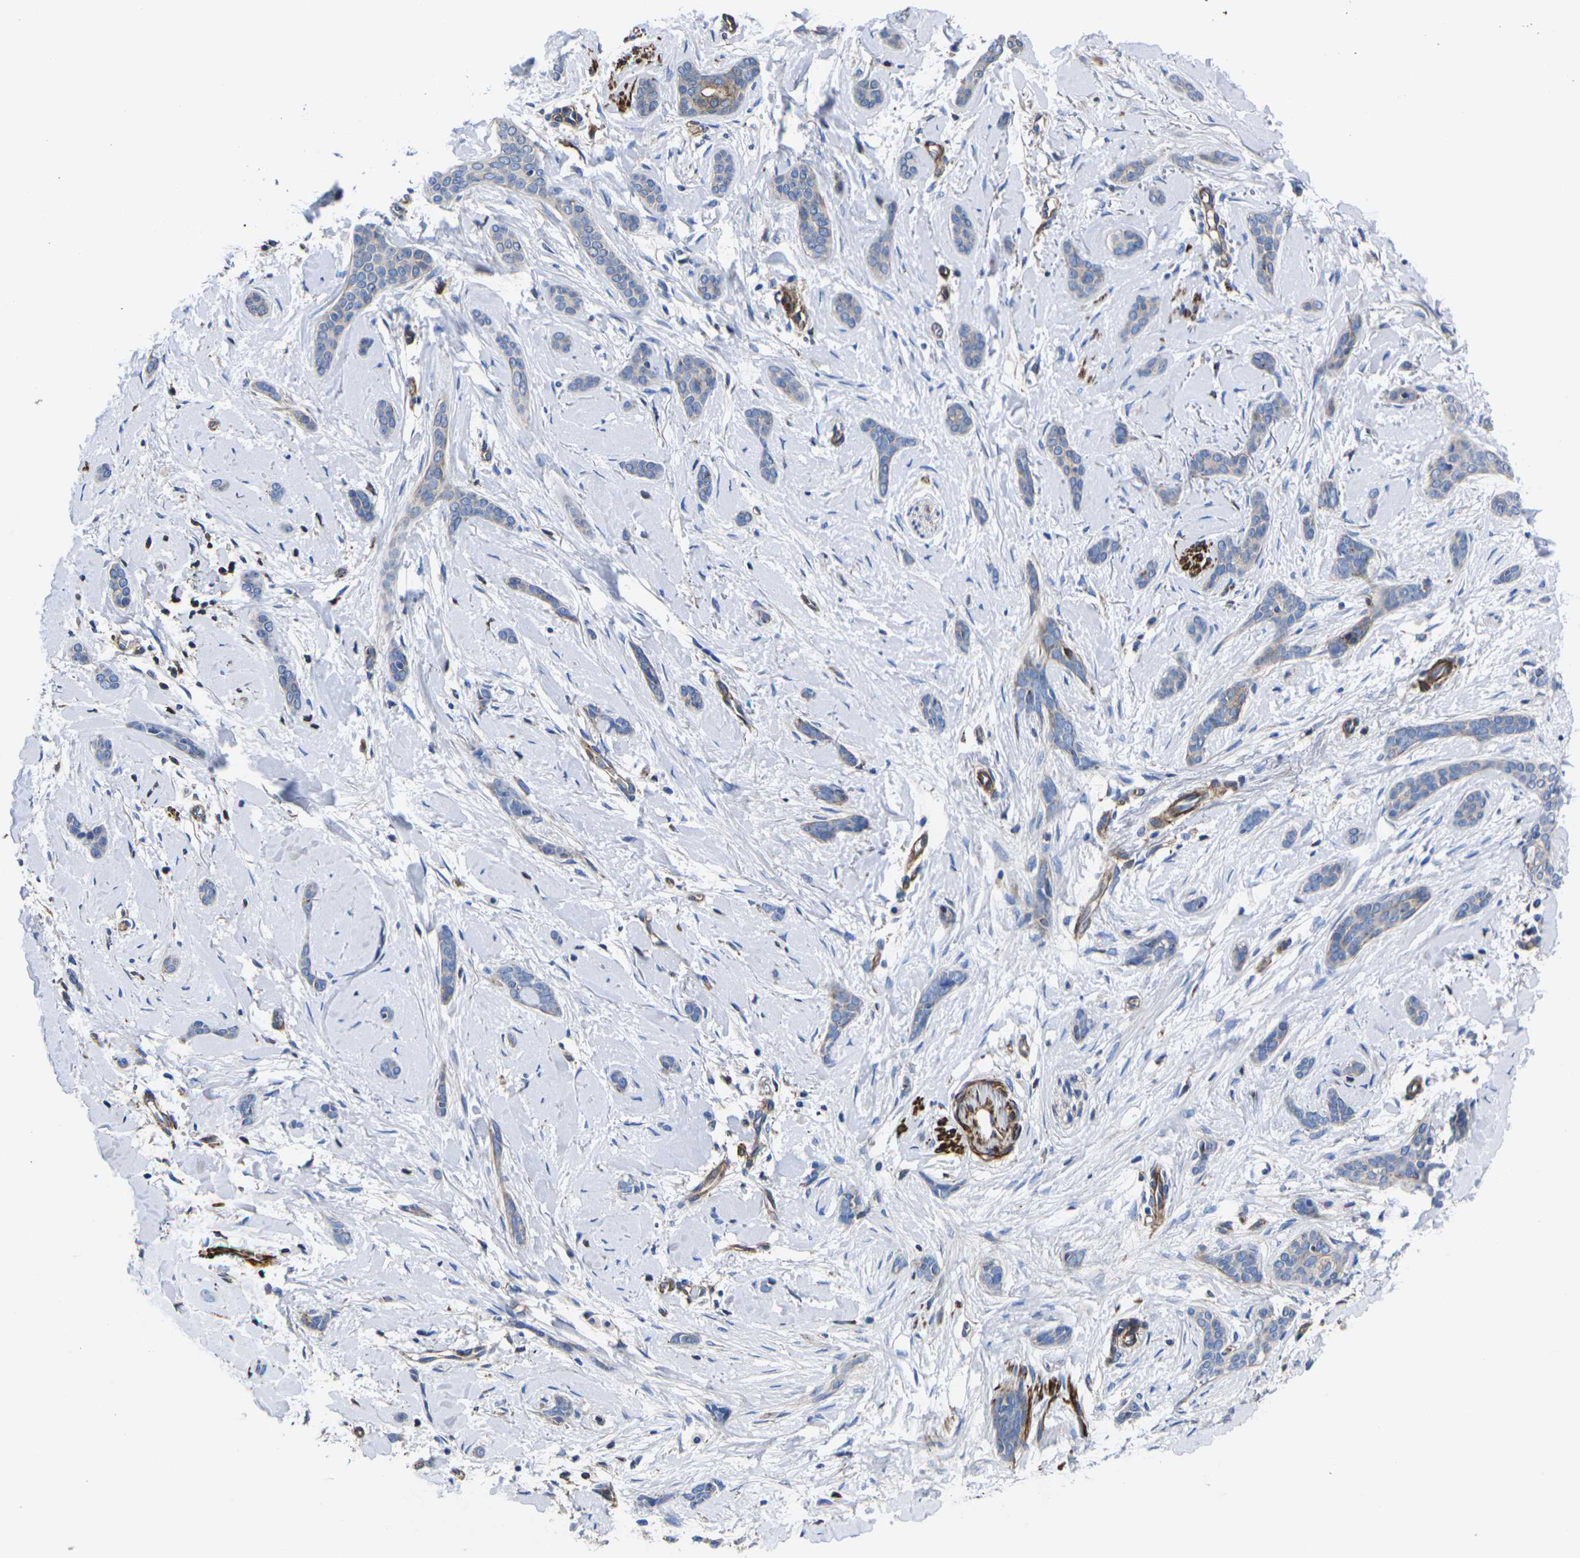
{"staining": {"intensity": "negative", "quantity": "none", "location": "none"}, "tissue": "skin cancer", "cell_type": "Tumor cells", "image_type": "cancer", "snomed": [{"axis": "morphology", "description": "Basal cell carcinoma"}, {"axis": "morphology", "description": "Adnexal tumor, benign"}, {"axis": "topography", "description": "Skin"}], "caption": "Immunohistochemical staining of human benign adnexal tumor (skin) displays no significant staining in tumor cells.", "gene": "GPR4", "patient": {"sex": "female", "age": 42}}